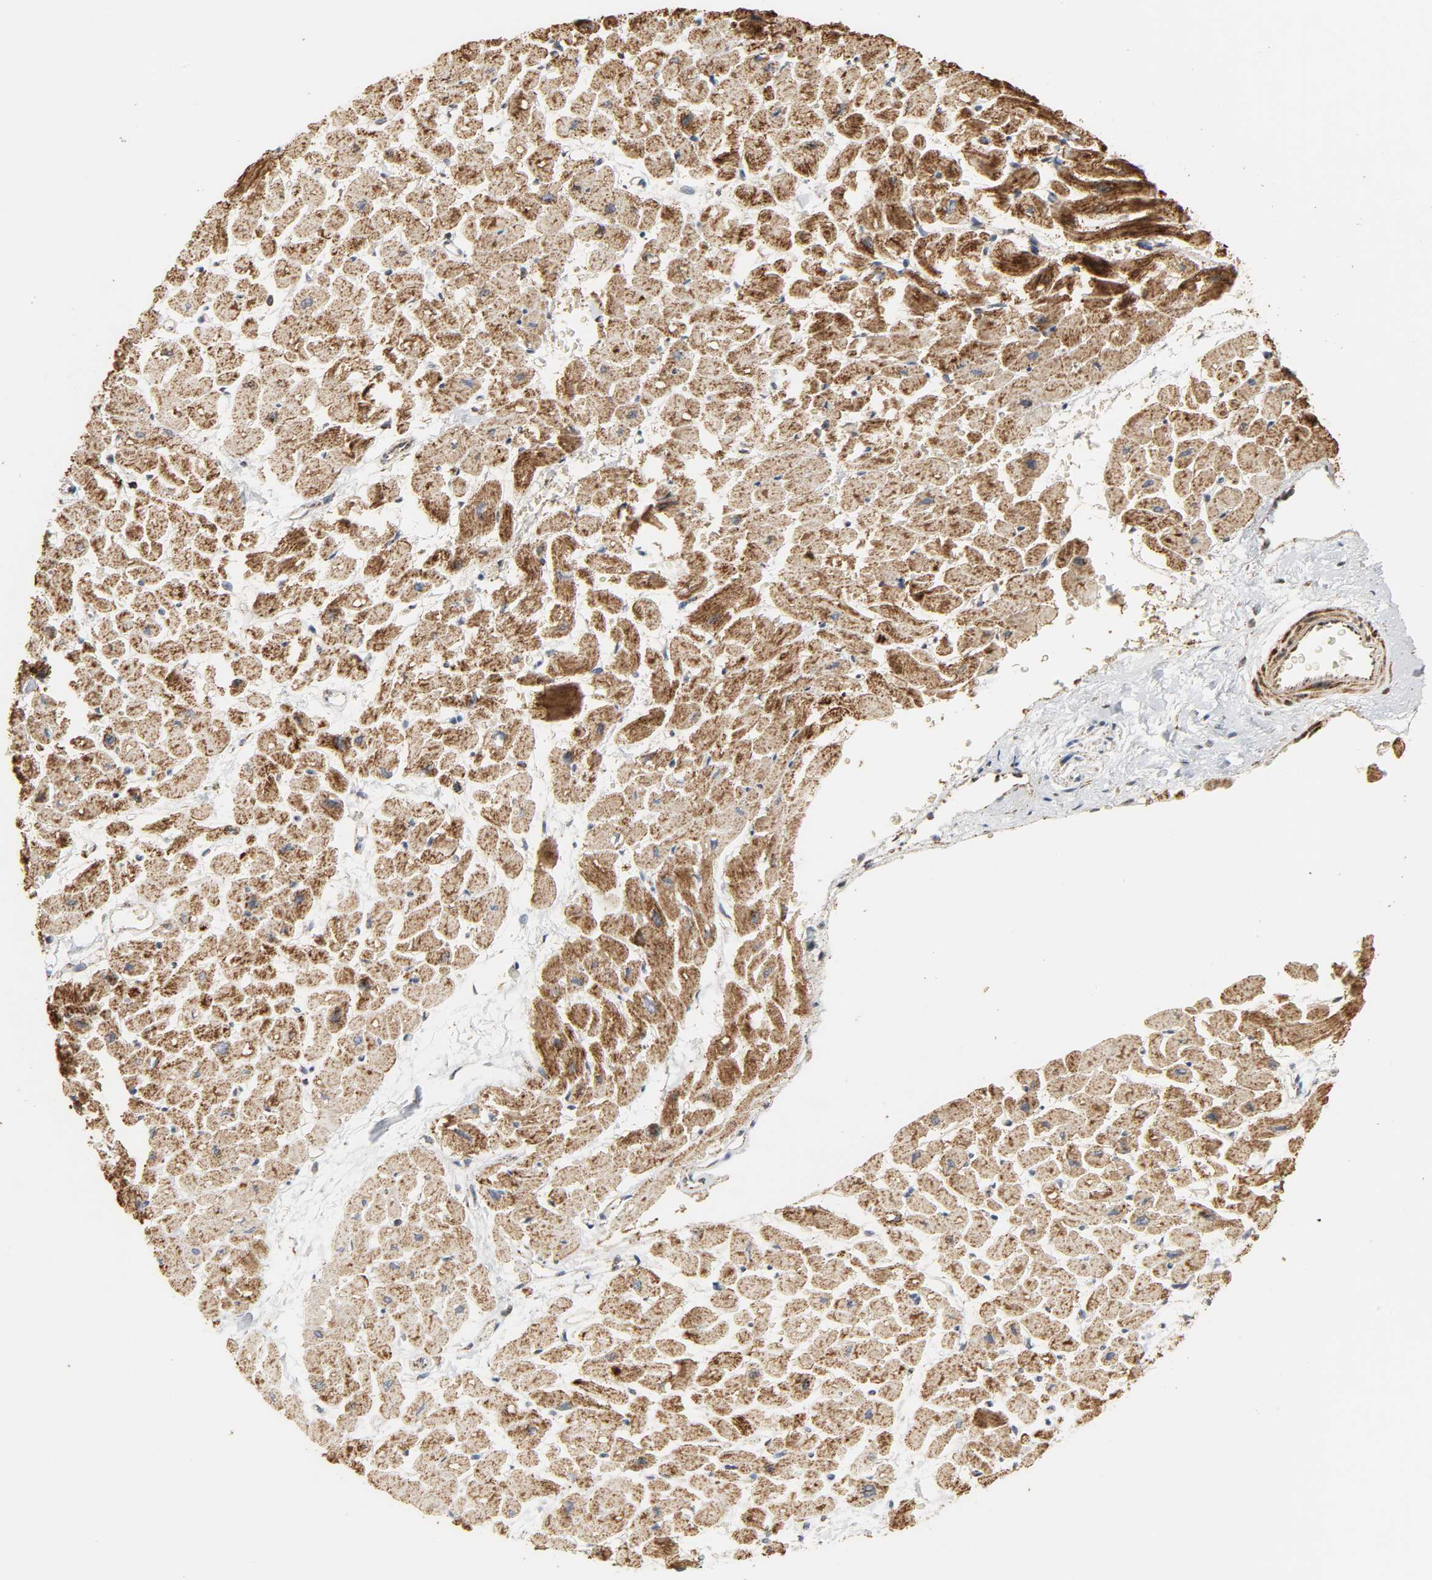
{"staining": {"intensity": "strong", "quantity": ">75%", "location": "cytoplasmic/membranous"}, "tissue": "heart muscle", "cell_type": "Cardiomyocytes", "image_type": "normal", "snomed": [{"axis": "morphology", "description": "Normal tissue, NOS"}, {"axis": "topography", "description": "Heart"}], "caption": "Immunohistochemical staining of unremarkable human heart muscle displays strong cytoplasmic/membranous protein staining in about >75% of cardiomyocytes. (brown staining indicates protein expression, while blue staining denotes nuclei).", "gene": "ACAT1", "patient": {"sex": "male", "age": 45}}